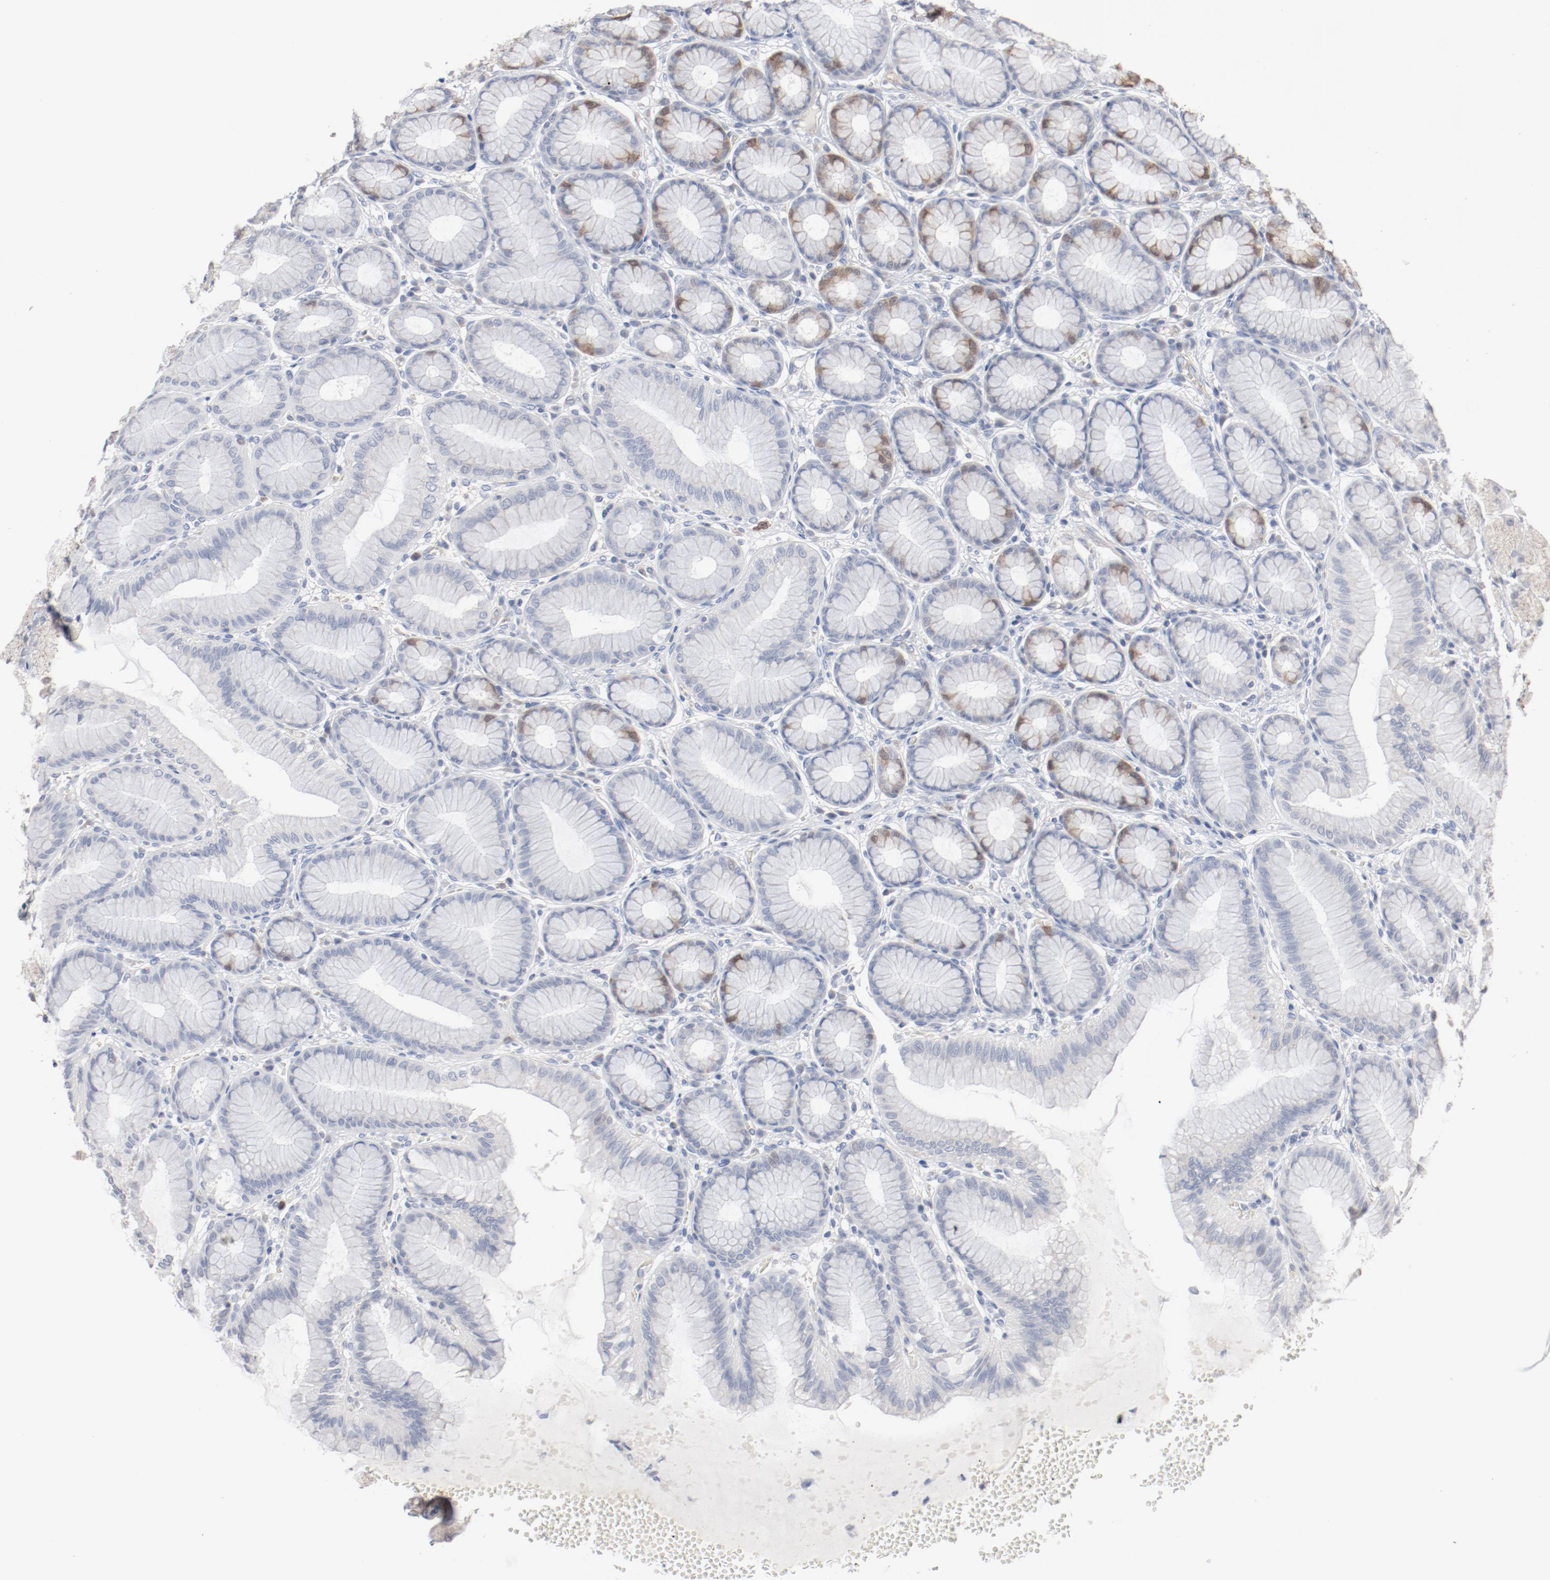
{"staining": {"intensity": "moderate", "quantity": "<25%", "location": "cytoplasmic/membranous"}, "tissue": "stomach", "cell_type": "Glandular cells", "image_type": "normal", "snomed": [{"axis": "morphology", "description": "Normal tissue, NOS"}, {"axis": "topography", "description": "Stomach"}, {"axis": "topography", "description": "Stomach, lower"}], "caption": "The histopathology image shows immunohistochemical staining of unremarkable stomach. There is moderate cytoplasmic/membranous positivity is present in about <25% of glandular cells.", "gene": "CDK1", "patient": {"sex": "male", "age": 76}}